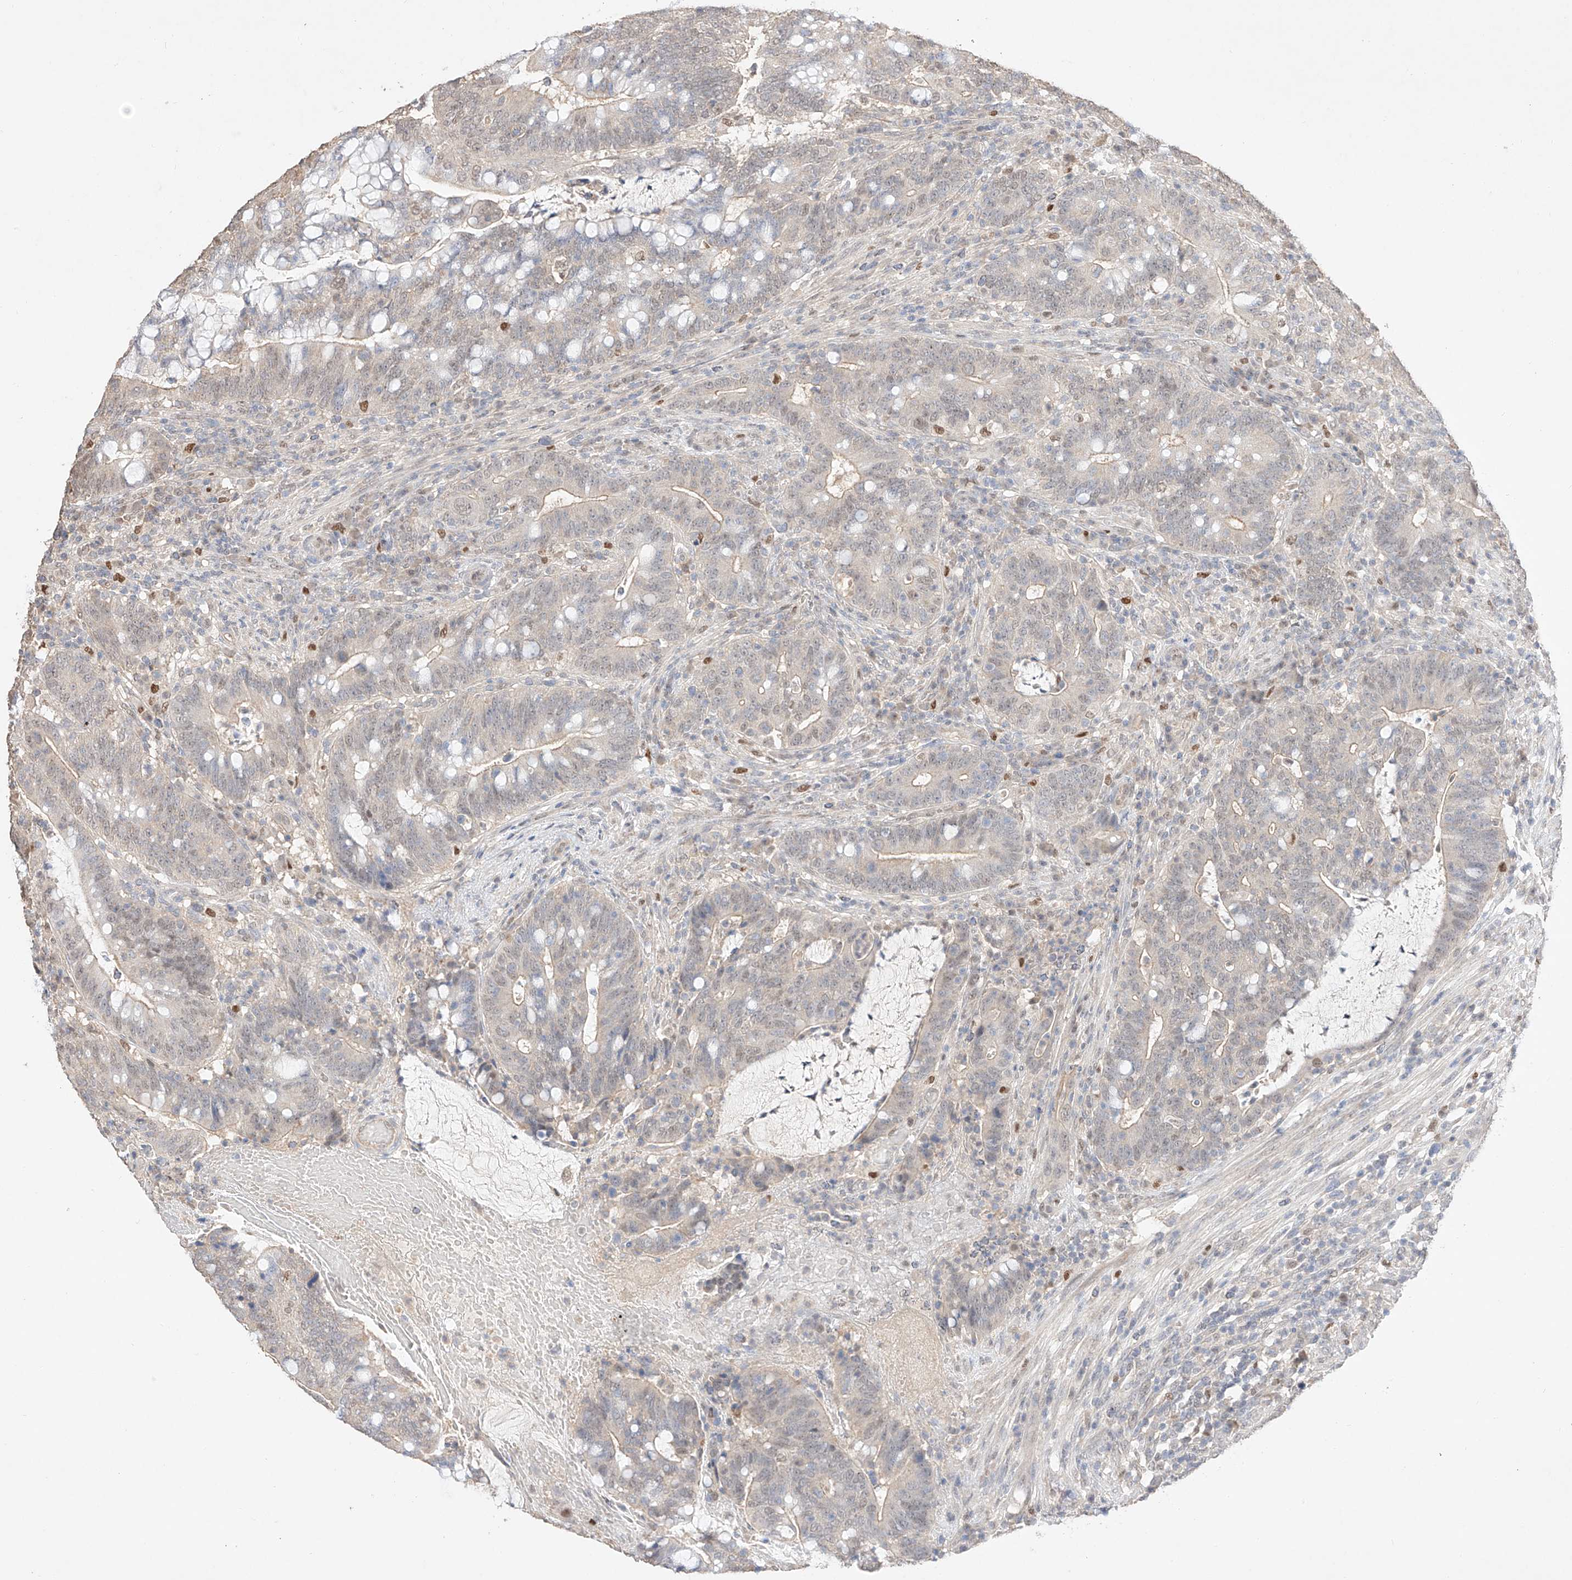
{"staining": {"intensity": "weak", "quantity": "<25%", "location": "nuclear"}, "tissue": "colorectal cancer", "cell_type": "Tumor cells", "image_type": "cancer", "snomed": [{"axis": "morphology", "description": "Adenocarcinoma, NOS"}, {"axis": "topography", "description": "Colon"}], "caption": "Histopathology image shows no significant protein staining in tumor cells of colorectal cancer (adenocarcinoma).", "gene": "APIP", "patient": {"sex": "female", "age": 66}}